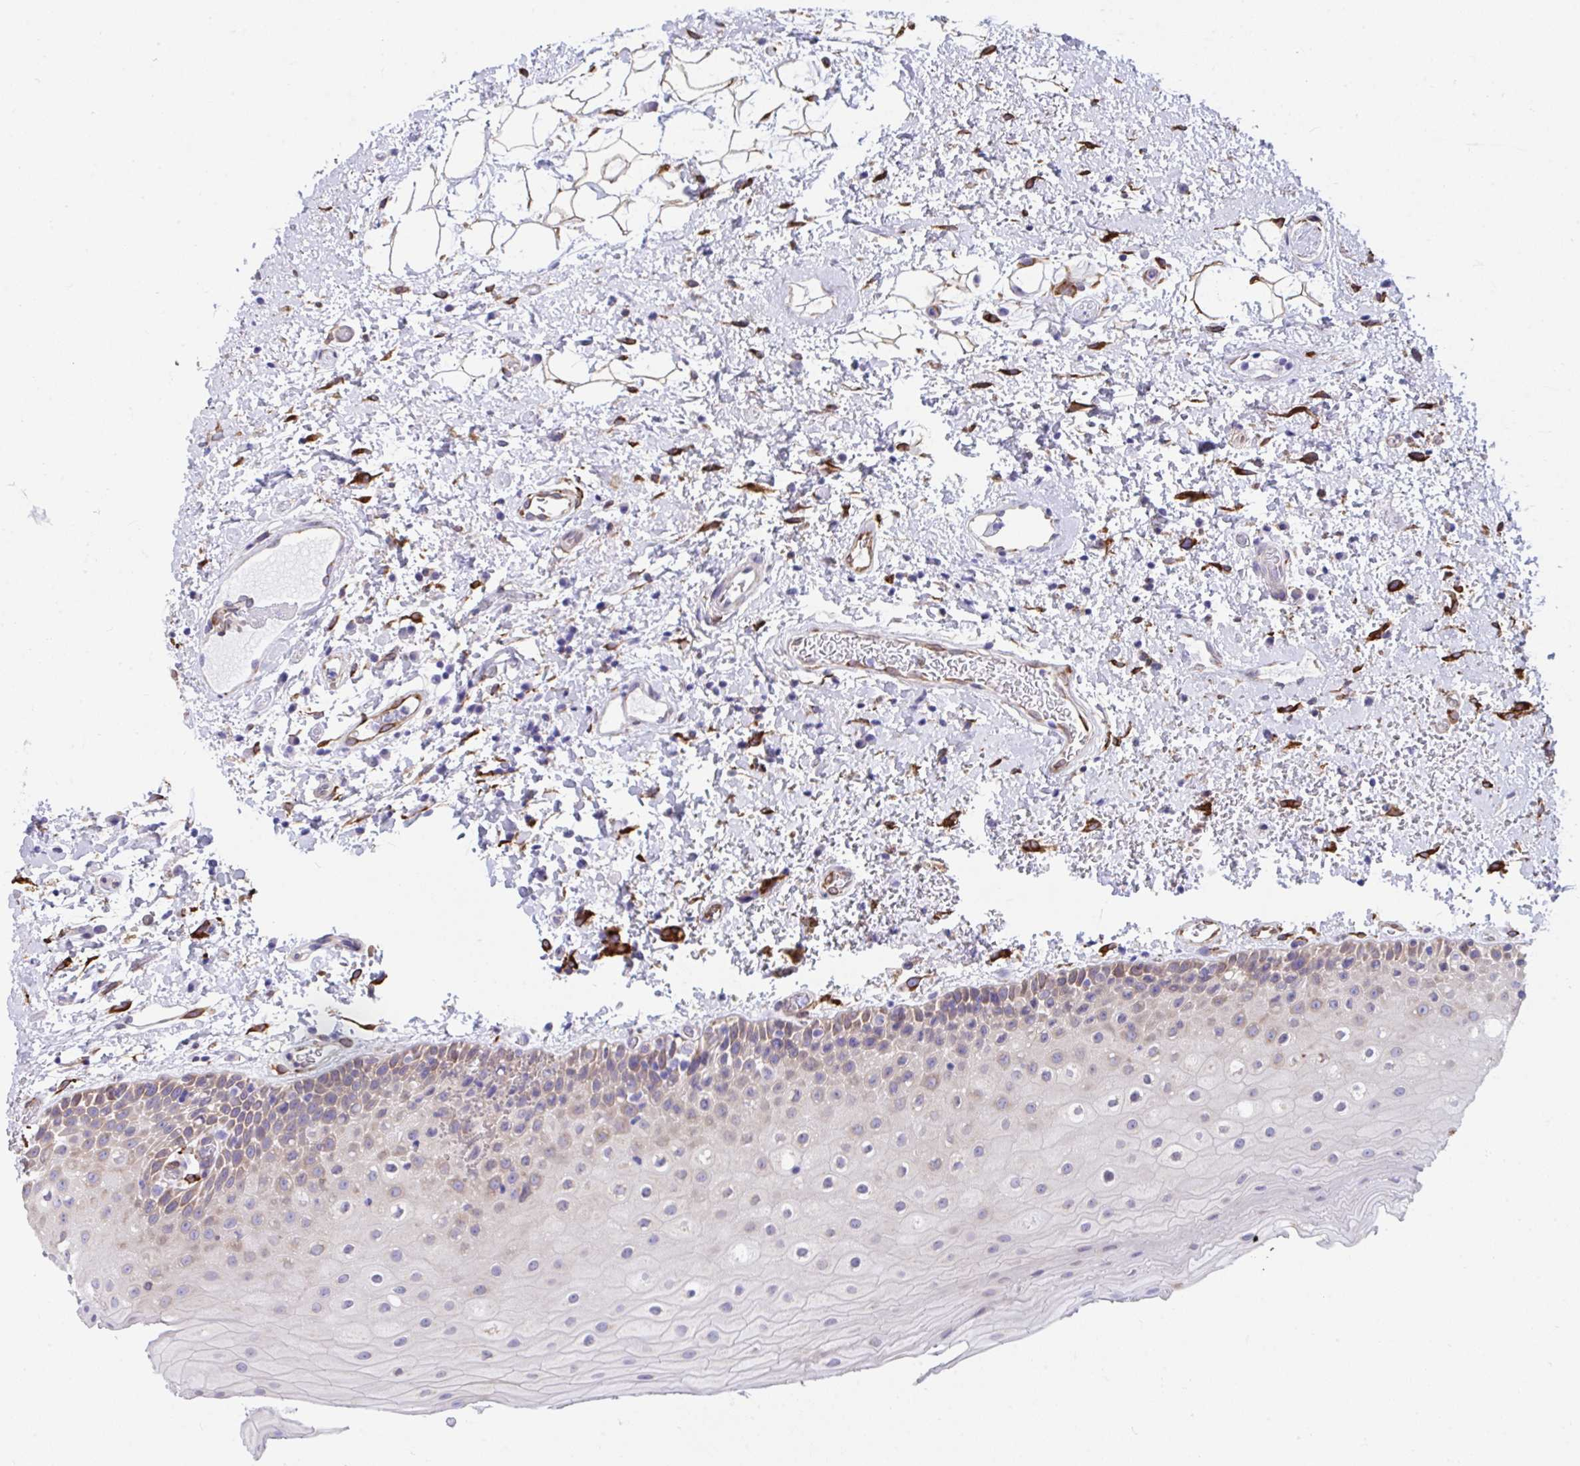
{"staining": {"intensity": "moderate", "quantity": "<25%", "location": "cytoplasmic/membranous"}, "tissue": "oral mucosa", "cell_type": "Squamous epithelial cells", "image_type": "normal", "snomed": [{"axis": "morphology", "description": "Normal tissue, NOS"}, {"axis": "topography", "description": "Oral tissue"}], "caption": "IHC micrograph of normal oral mucosa stained for a protein (brown), which displays low levels of moderate cytoplasmic/membranous positivity in approximately <25% of squamous epithelial cells.", "gene": "ASPH", "patient": {"sex": "female", "age": 82}}